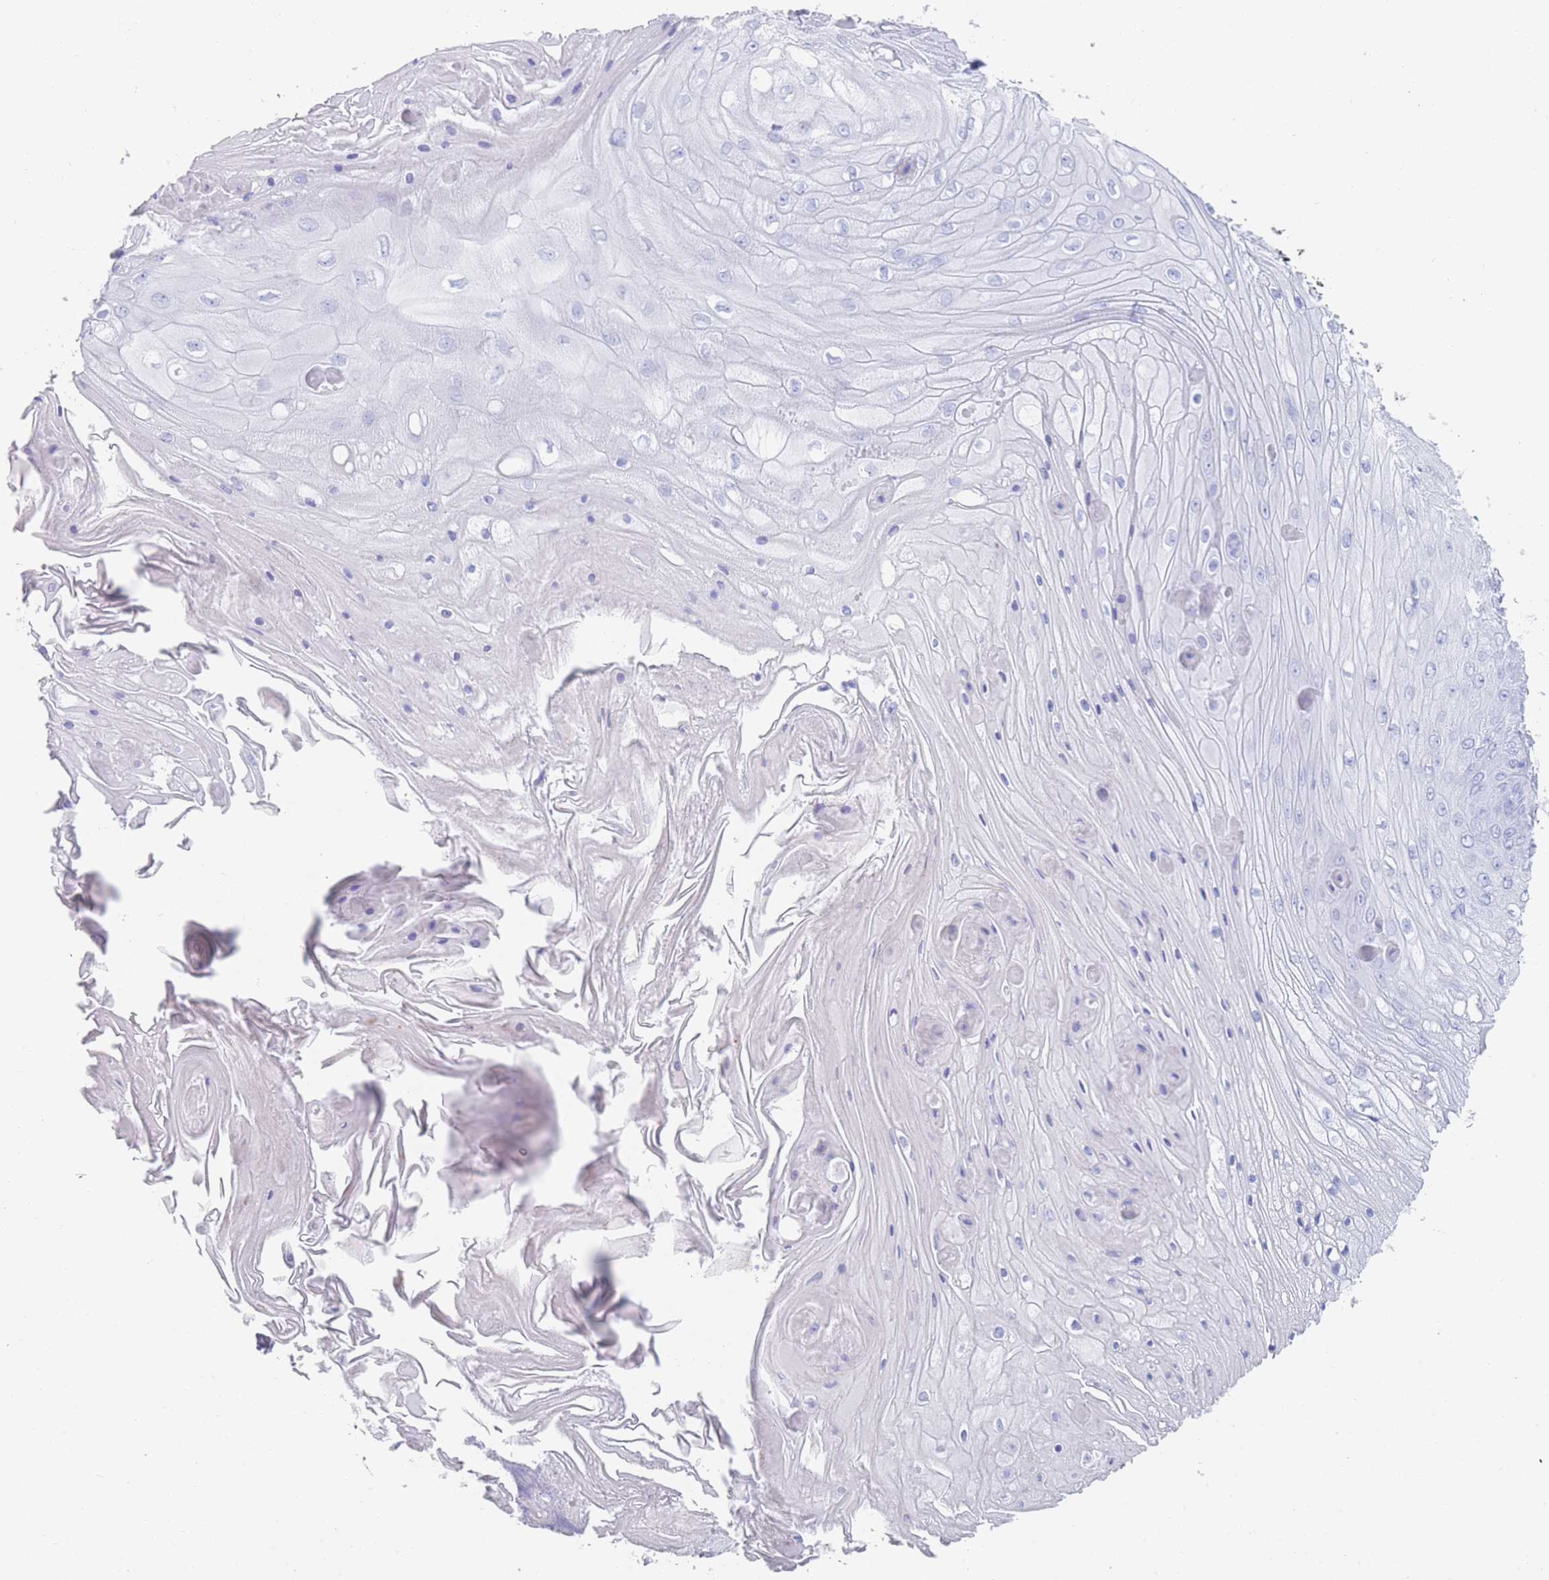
{"staining": {"intensity": "negative", "quantity": "none", "location": "none"}, "tissue": "skin cancer", "cell_type": "Tumor cells", "image_type": "cancer", "snomed": [{"axis": "morphology", "description": "Squamous cell carcinoma, NOS"}, {"axis": "topography", "description": "Skin"}], "caption": "DAB (3,3'-diaminobenzidine) immunohistochemical staining of human squamous cell carcinoma (skin) reveals no significant expression in tumor cells.", "gene": "LRRC37A", "patient": {"sex": "male", "age": 70}}